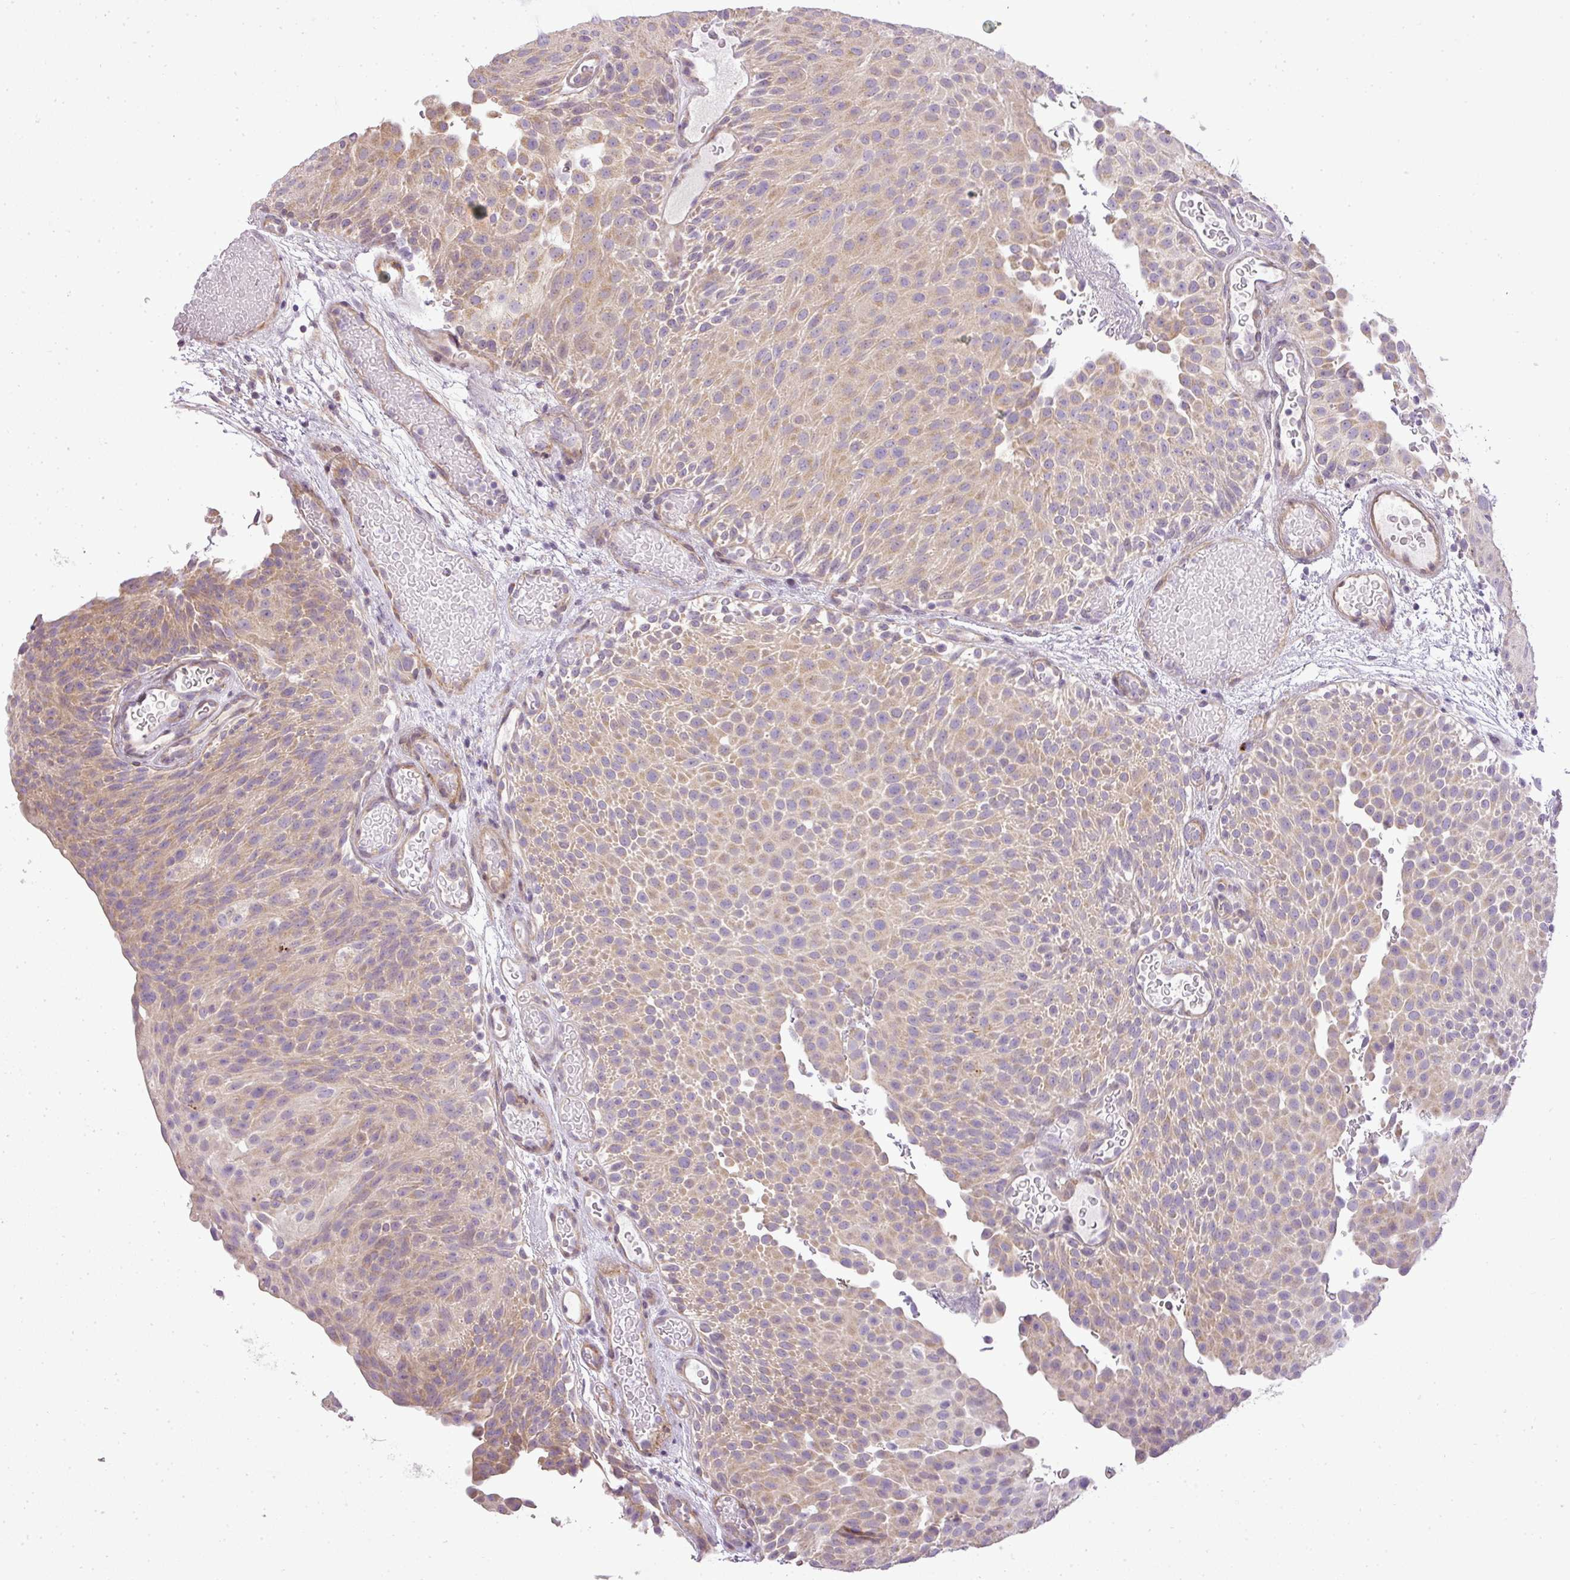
{"staining": {"intensity": "weak", "quantity": ">75%", "location": "cytoplasmic/membranous"}, "tissue": "urothelial cancer", "cell_type": "Tumor cells", "image_type": "cancer", "snomed": [{"axis": "morphology", "description": "Urothelial carcinoma, Low grade"}, {"axis": "topography", "description": "Urinary bladder"}], "caption": "Urothelial carcinoma (low-grade) was stained to show a protein in brown. There is low levels of weak cytoplasmic/membranous positivity in approximately >75% of tumor cells.", "gene": "ZDHHC1", "patient": {"sex": "male", "age": 78}}